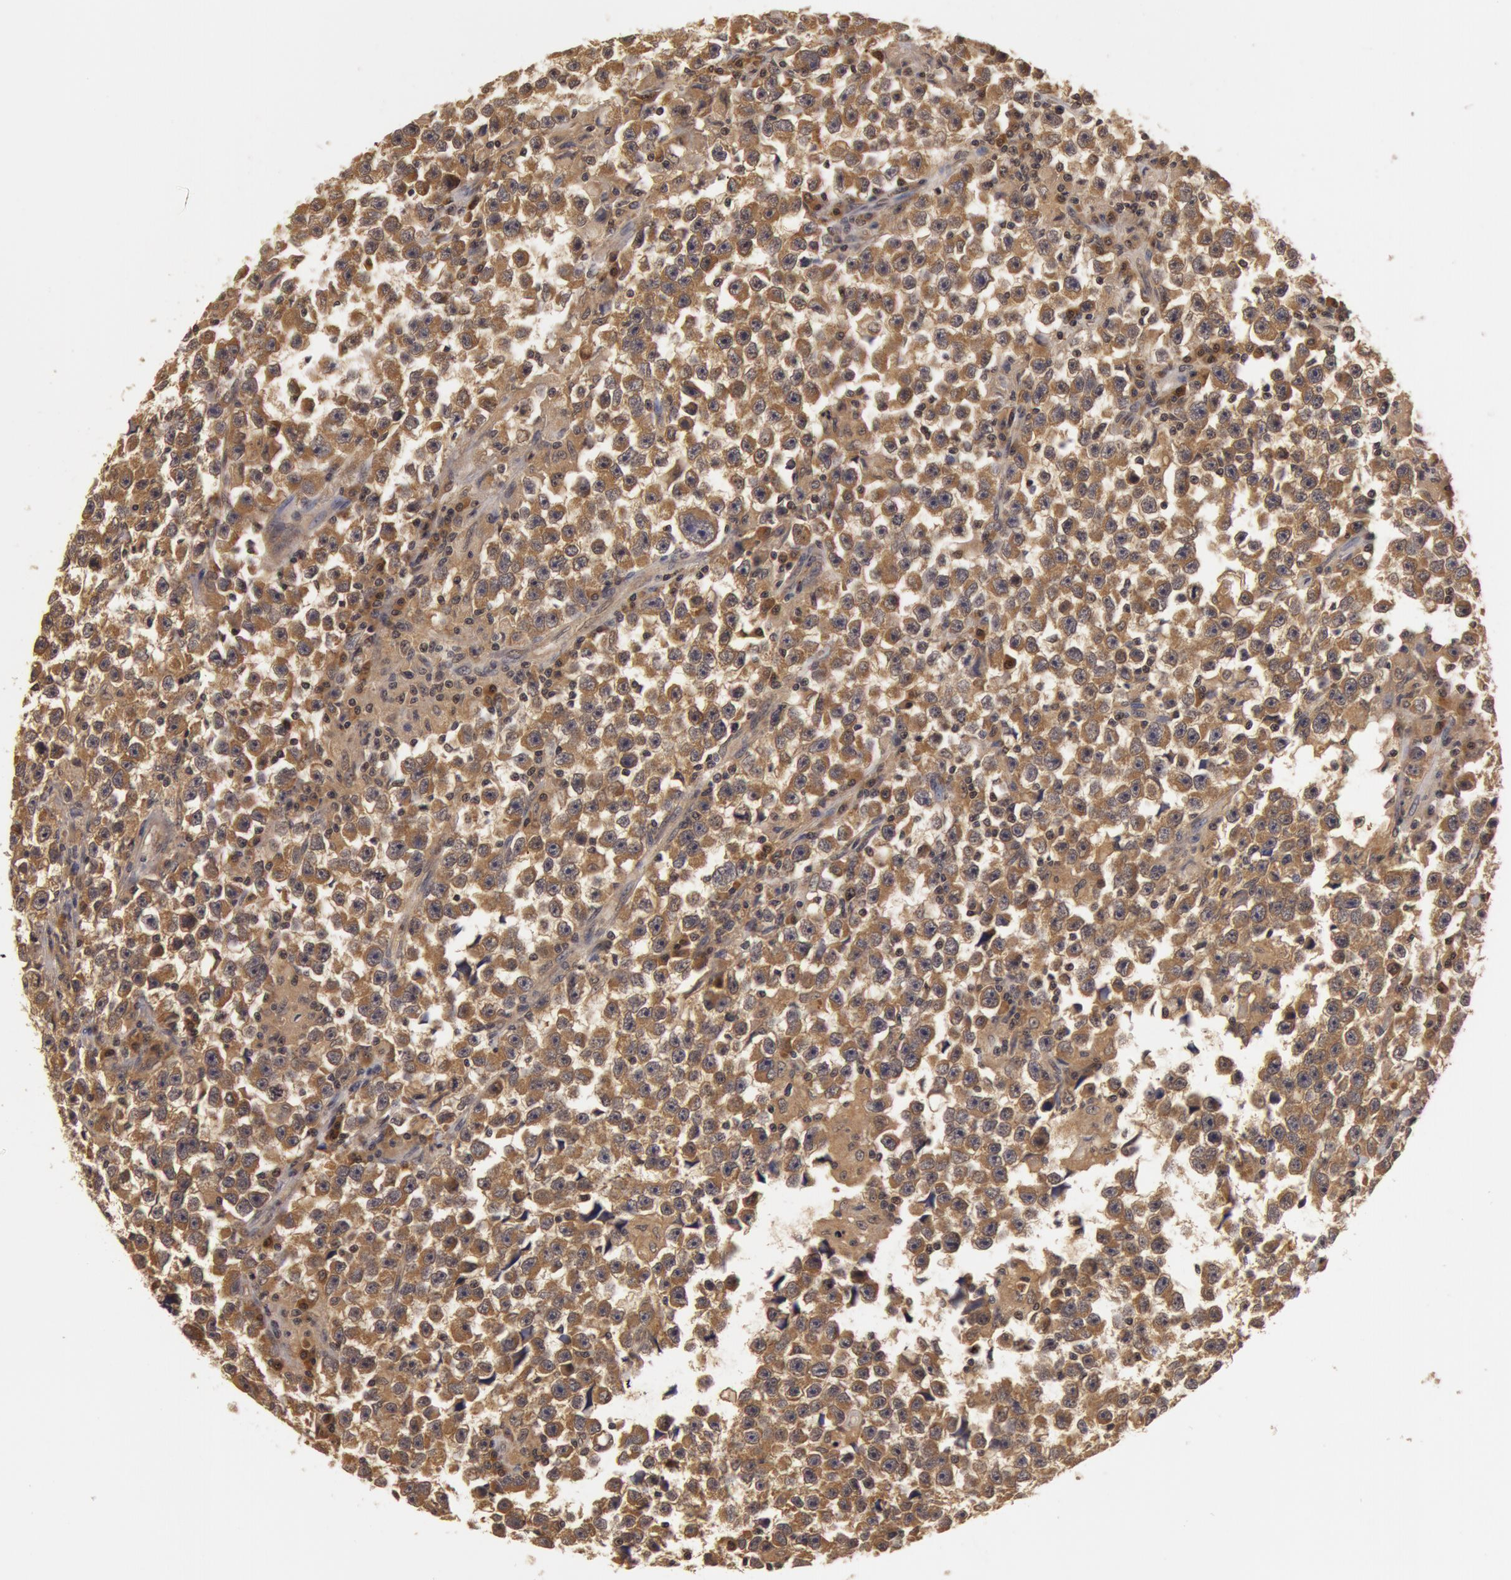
{"staining": {"intensity": "moderate", "quantity": ">75%", "location": "cytoplasmic/membranous"}, "tissue": "testis cancer", "cell_type": "Tumor cells", "image_type": "cancer", "snomed": [{"axis": "morphology", "description": "Seminoma, NOS"}, {"axis": "topography", "description": "Testis"}], "caption": "A high-resolution photomicrograph shows IHC staining of testis seminoma, which reveals moderate cytoplasmic/membranous expression in about >75% of tumor cells. The staining was performed using DAB (3,3'-diaminobenzidine) to visualize the protein expression in brown, while the nuclei were stained in blue with hematoxylin (Magnification: 20x).", "gene": "BCHE", "patient": {"sex": "male", "age": 33}}